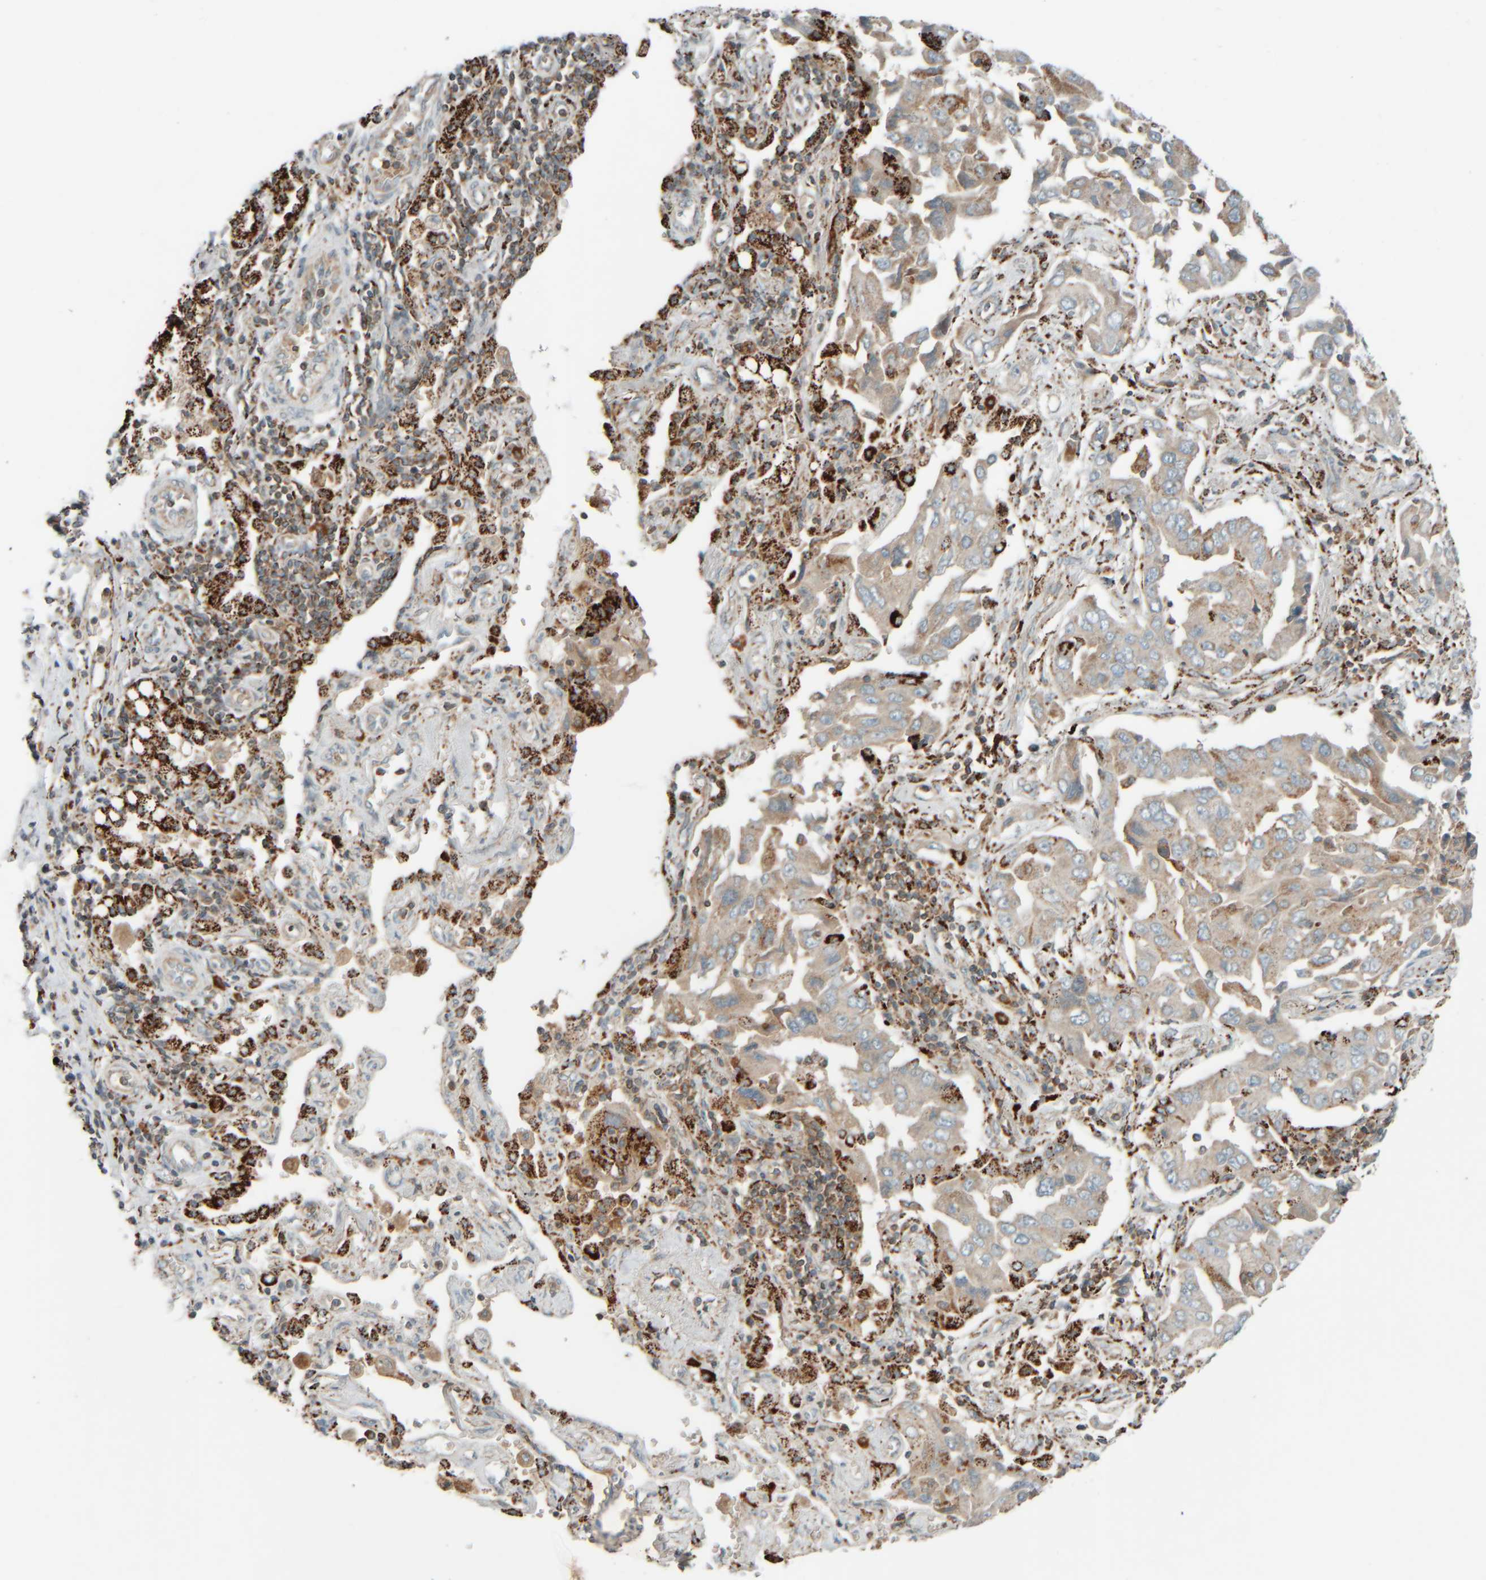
{"staining": {"intensity": "weak", "quantity": ">75%", "location": "cytoplasmic/membranous"}, "tissue": "lung cancer", "cell_type": "Tumor cells", "image_type": "cancer", "snomed": [{"axis": "morphology", "description": "Adenocarcinoma, NOS"}, {"axis": "topography", "description": "Lung"}], "caption": "High-magnification brightfield microscopy of lung adenocarcinoma stained with DAB (brown) and counterstained with hematoxylin (blue). tumor cells exhibit weak cytoplasmic/membranous expression is appreciated in about>75% of cells.", "gene": "SPAG5", "patient": {"sex": "female", "age": 65}}